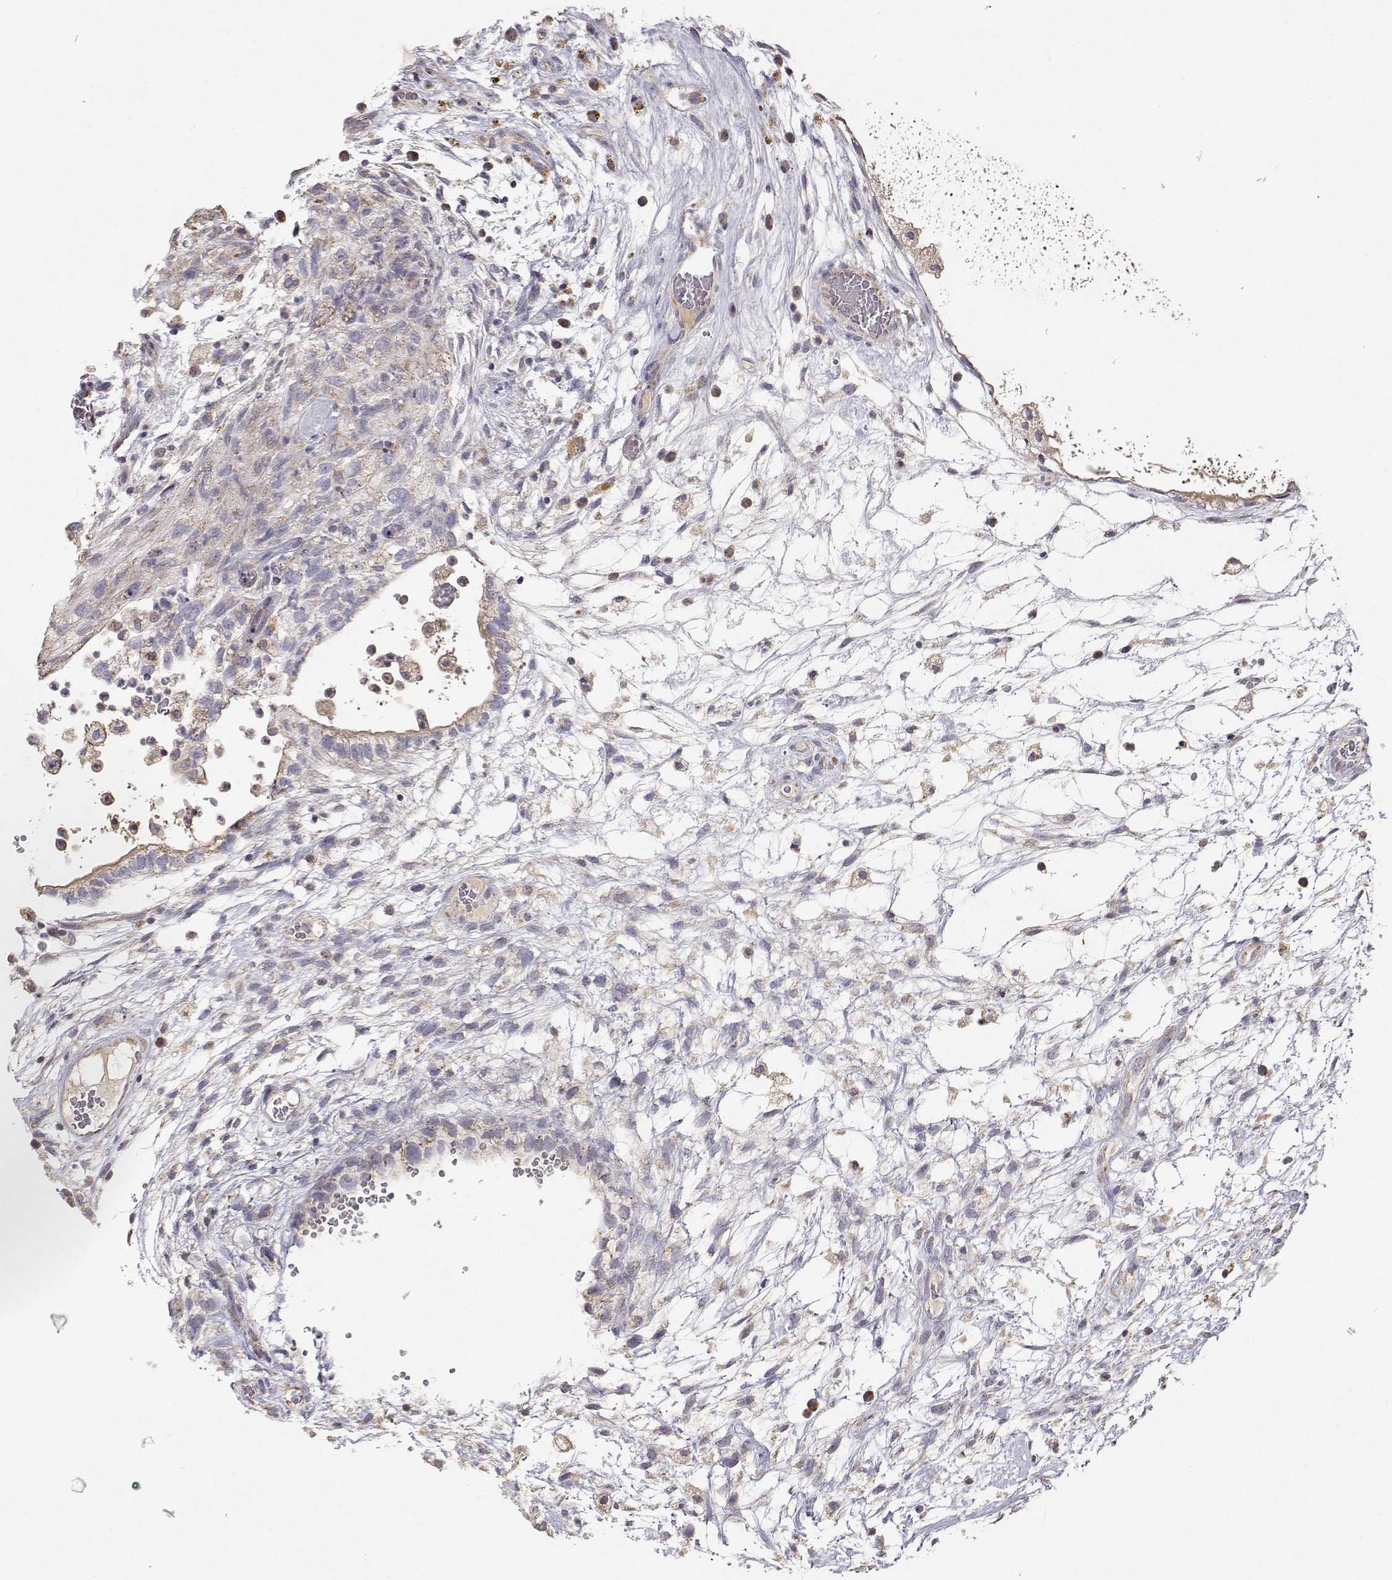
{"staining": {"intensity": "weak", "quantity": "<25%", "location": "cytoplasmic/membranous"}, "tissue": "testis cancer", "cell_type": "Tumor cells", "image_type": "cancer", "snomed": [{"axis": "morphology", "description": "Normal tissue, NOS"}, {"axis": "morphology", "description": "Carcinoma, Embryonal, NOS"}, {"axis": "topography", "description": "Testis"}], "caption": "Testis embryonal carcinoma was stained to show a protein in brown. There is no significant positivity in tumor cells. (Brightfield microscopy of DAB immunohistochemistry at high magnification).", "gene": "MRPL3", "patient": {"sex": "male", "age": 32}}